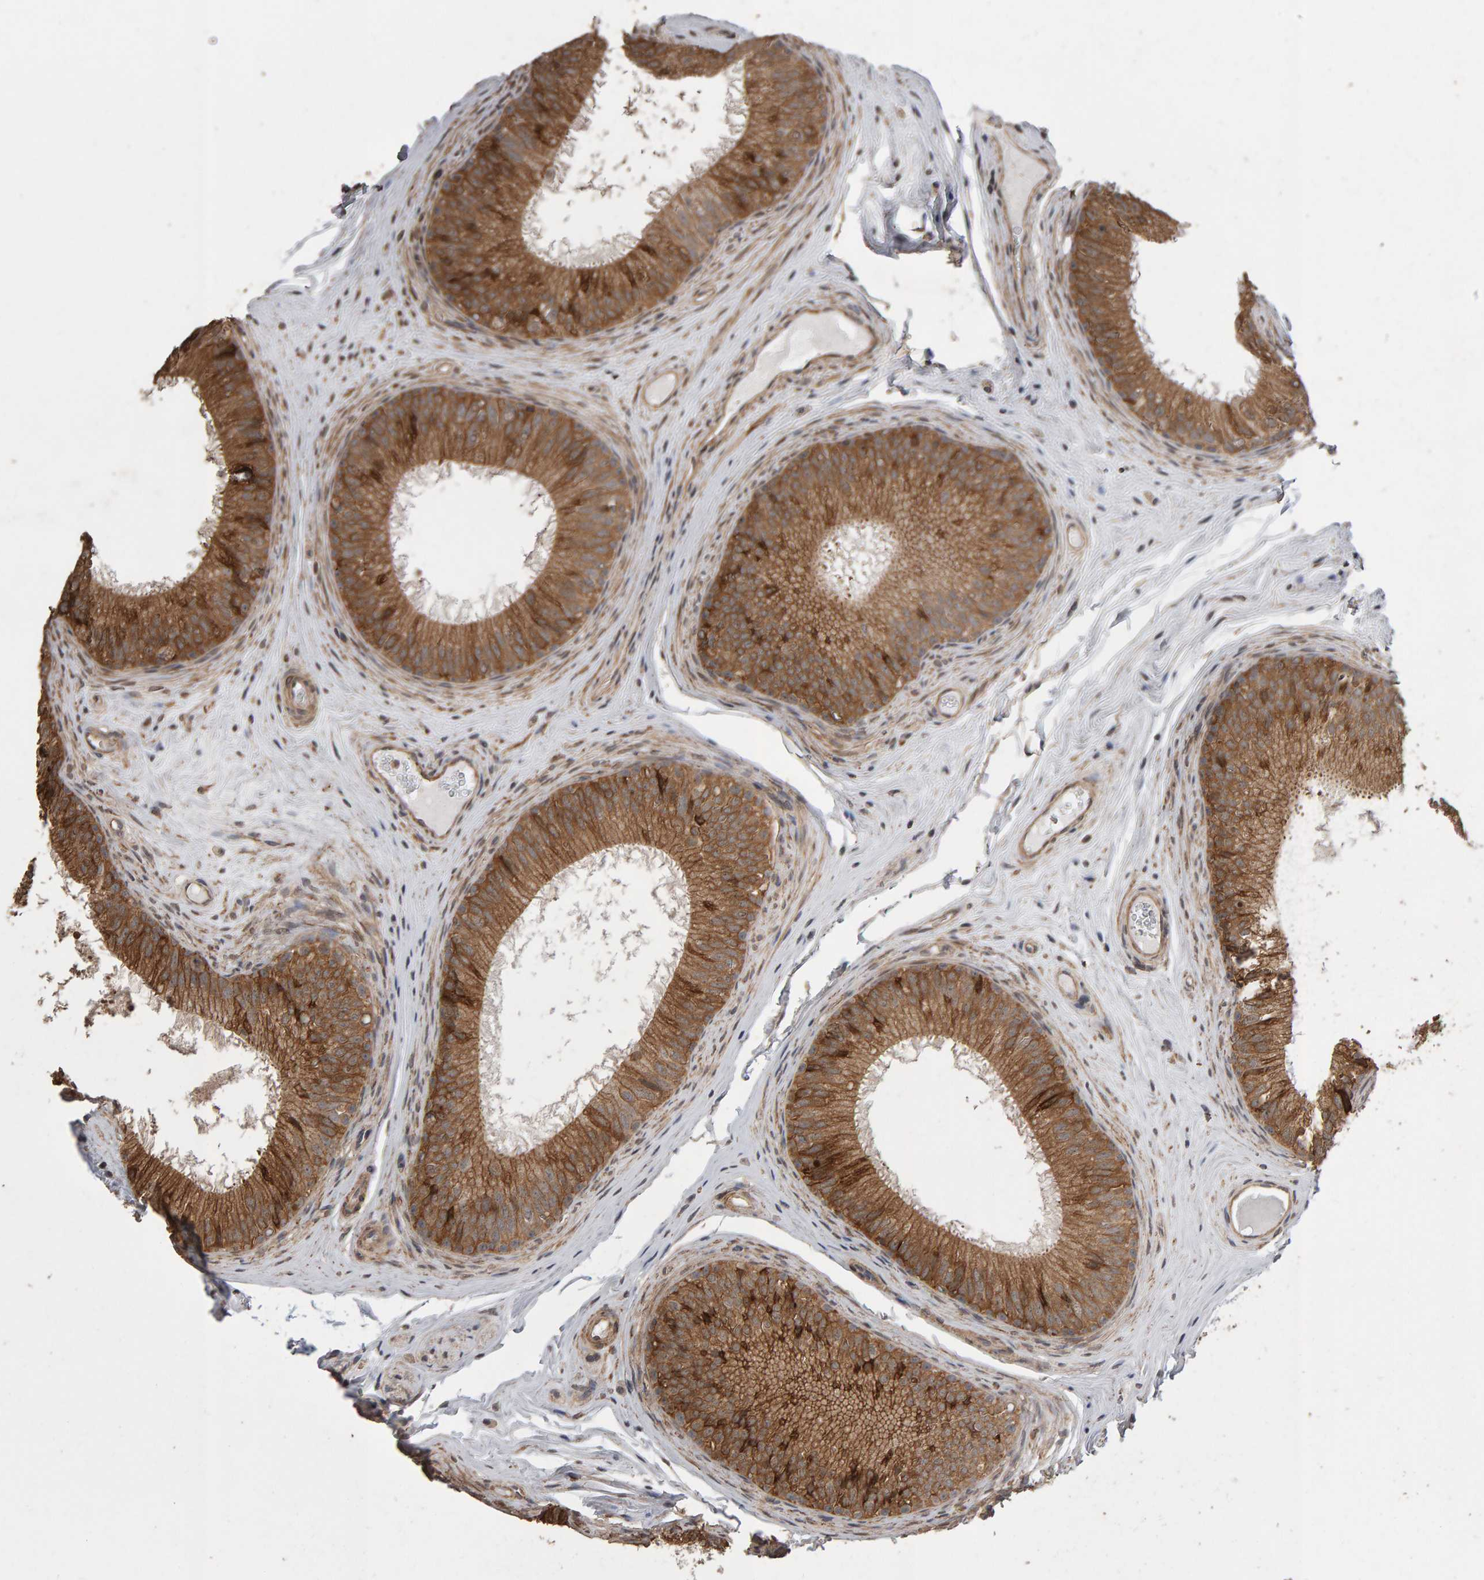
{"staining": {"intensity": "strong", "quantity": ">75%", "location": "cytoplasmic/membranous"}, "tissue": "epididymis", "cell_type": "Glandular cells", "image_type": "normal", "snomed": [{"axis": "morphology", "description": "Normal tissue, NOS"}, {"axis": "topography", "description": "Epididymis"}], "caption": "DAB immunohistochemical staining of unremarkable epididymis demonstrates strong cytoplasmic/membranous protein expression in about >75% of glandular cells. The protein of interest is shown in brown color, while the nuclei are stained blue.", "gene": "SCRIB", "patient": {"sex": "male", "age": 32}}